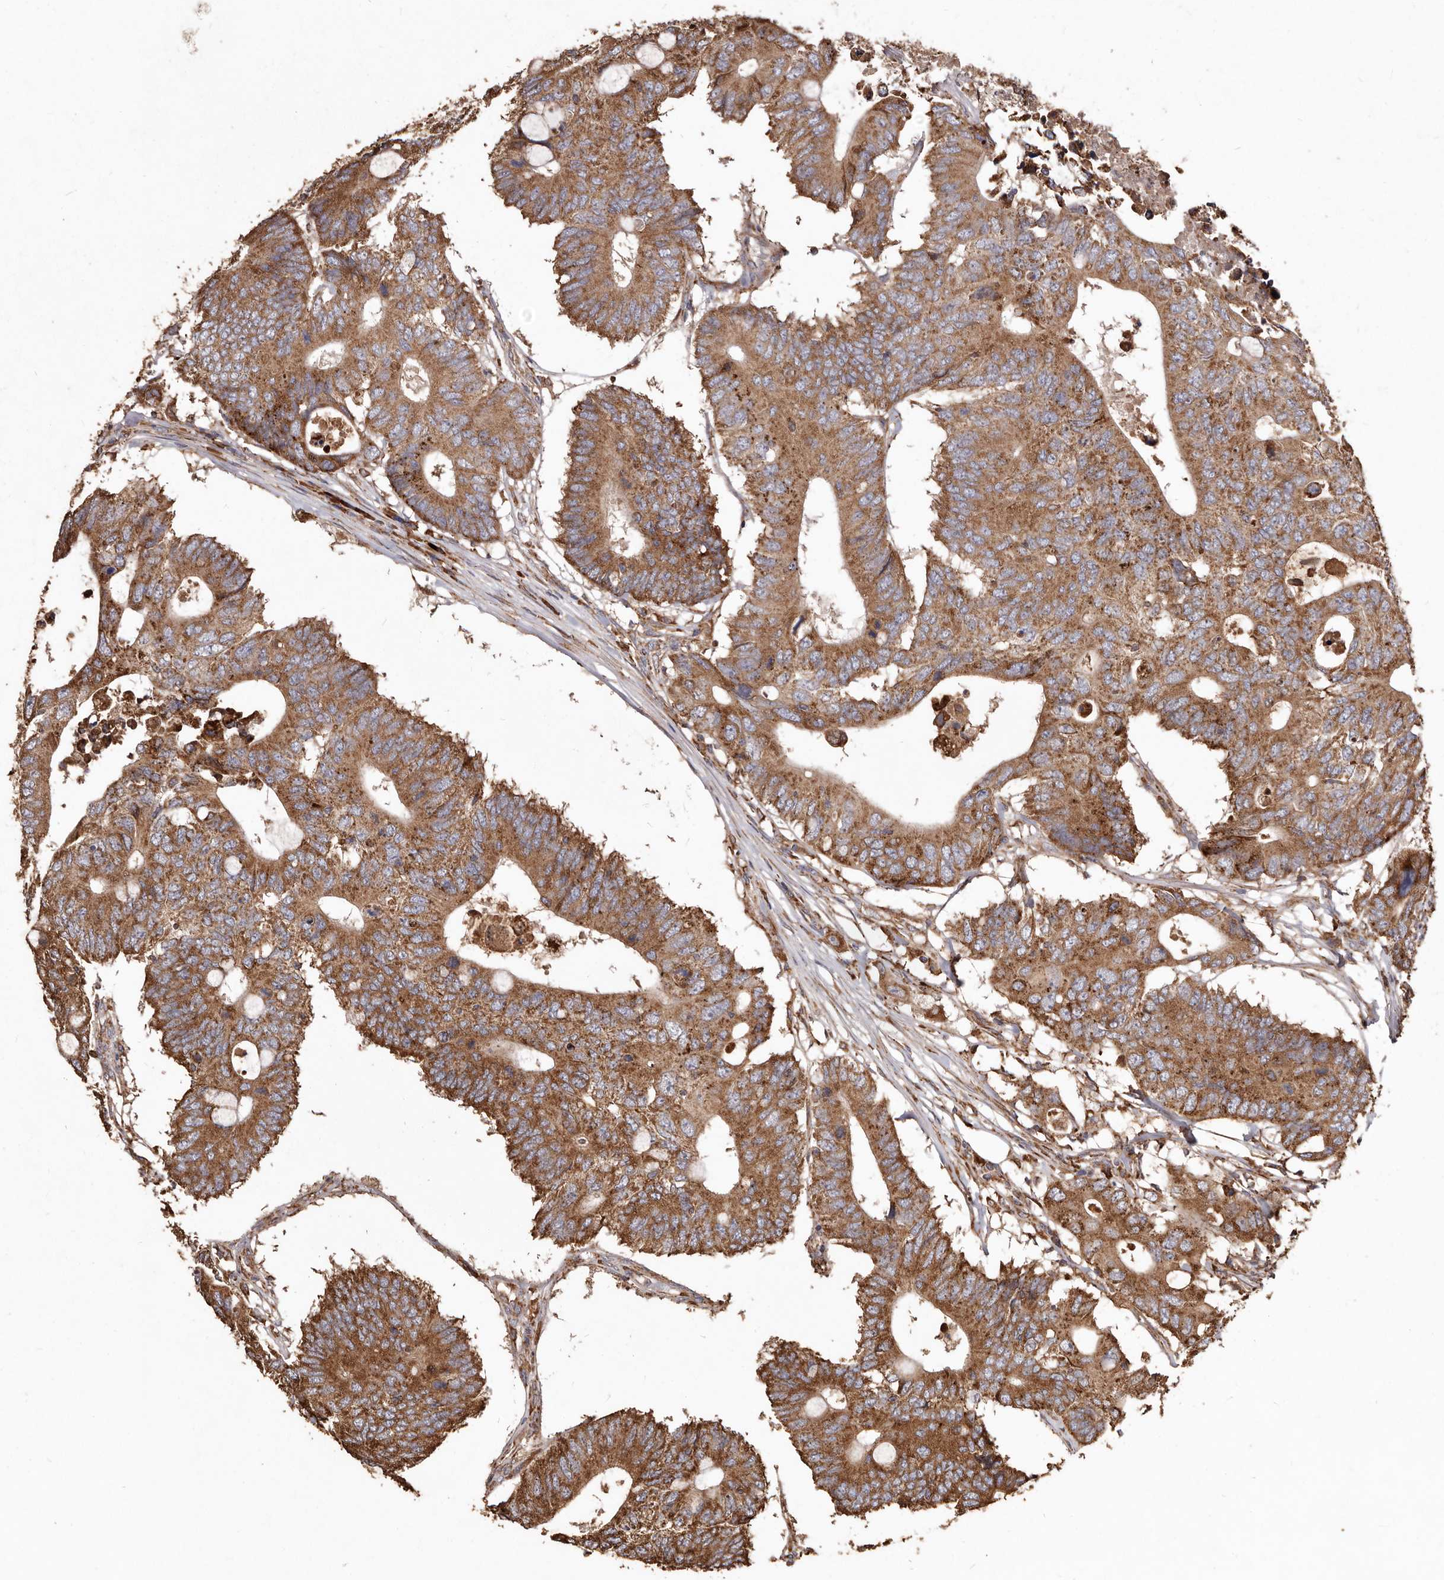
{"staining": {"intensity": "moderate", "quantity": ">75%", "location": "cytoplasmic/membranous"}, "tissue": "colorectal cancer", "cell_type": "Tumor cells", "image_type": "cancer", "snomed": [{"axis": "morphology", "description": "Adenocarcinoma, NOS"}, {"axis": "topography", "description": "Colon"}], "caption": "Adenocarcinoma (colorectal) stained with immunohistochemistry shows moderate cytoplasmic/membranous expression in about >75% of tumor cells.", "gene": "STEAP2", "patient": {"sex": "male", "age": 71}}